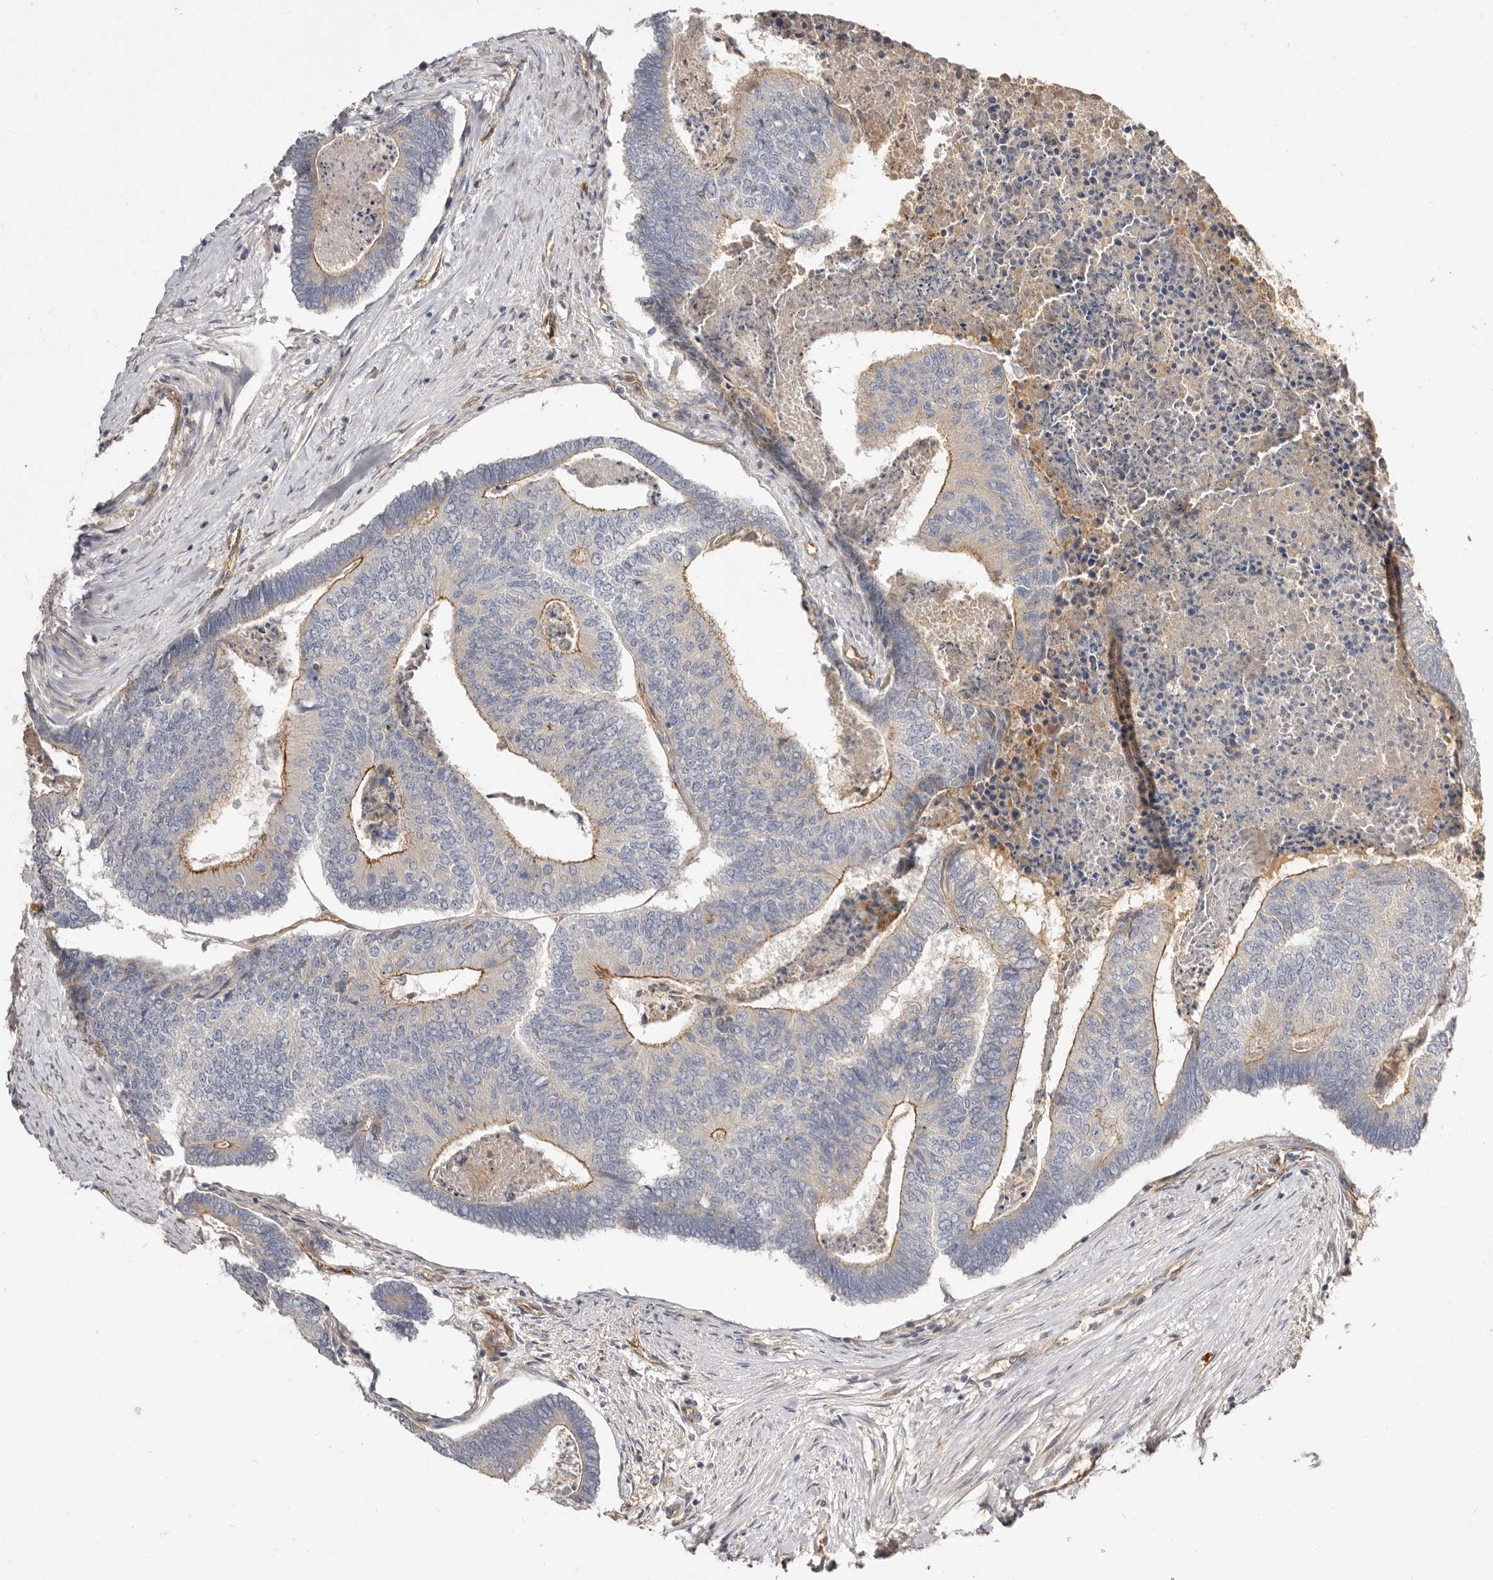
{"staining": {"intensity": "weak", "quantity": "<25%", "location": "cytoplasmic/membranous"}, "tissue": "colorectal cancer", "cell_type": "Tumor cells", "image_type": "cancer", "snomed": [{"axis": "morphology", "description": "Adenocarcinoma, NOS"}, {"axis": "topography", "description": "Colon"}], "caption": "Colorectal adenocarcinoma was stained to show a protein in brown. There is no significant staining in tumor cells.", "gene": "ADAMTS9", "patient": {"sex": "female", "age": 67}}